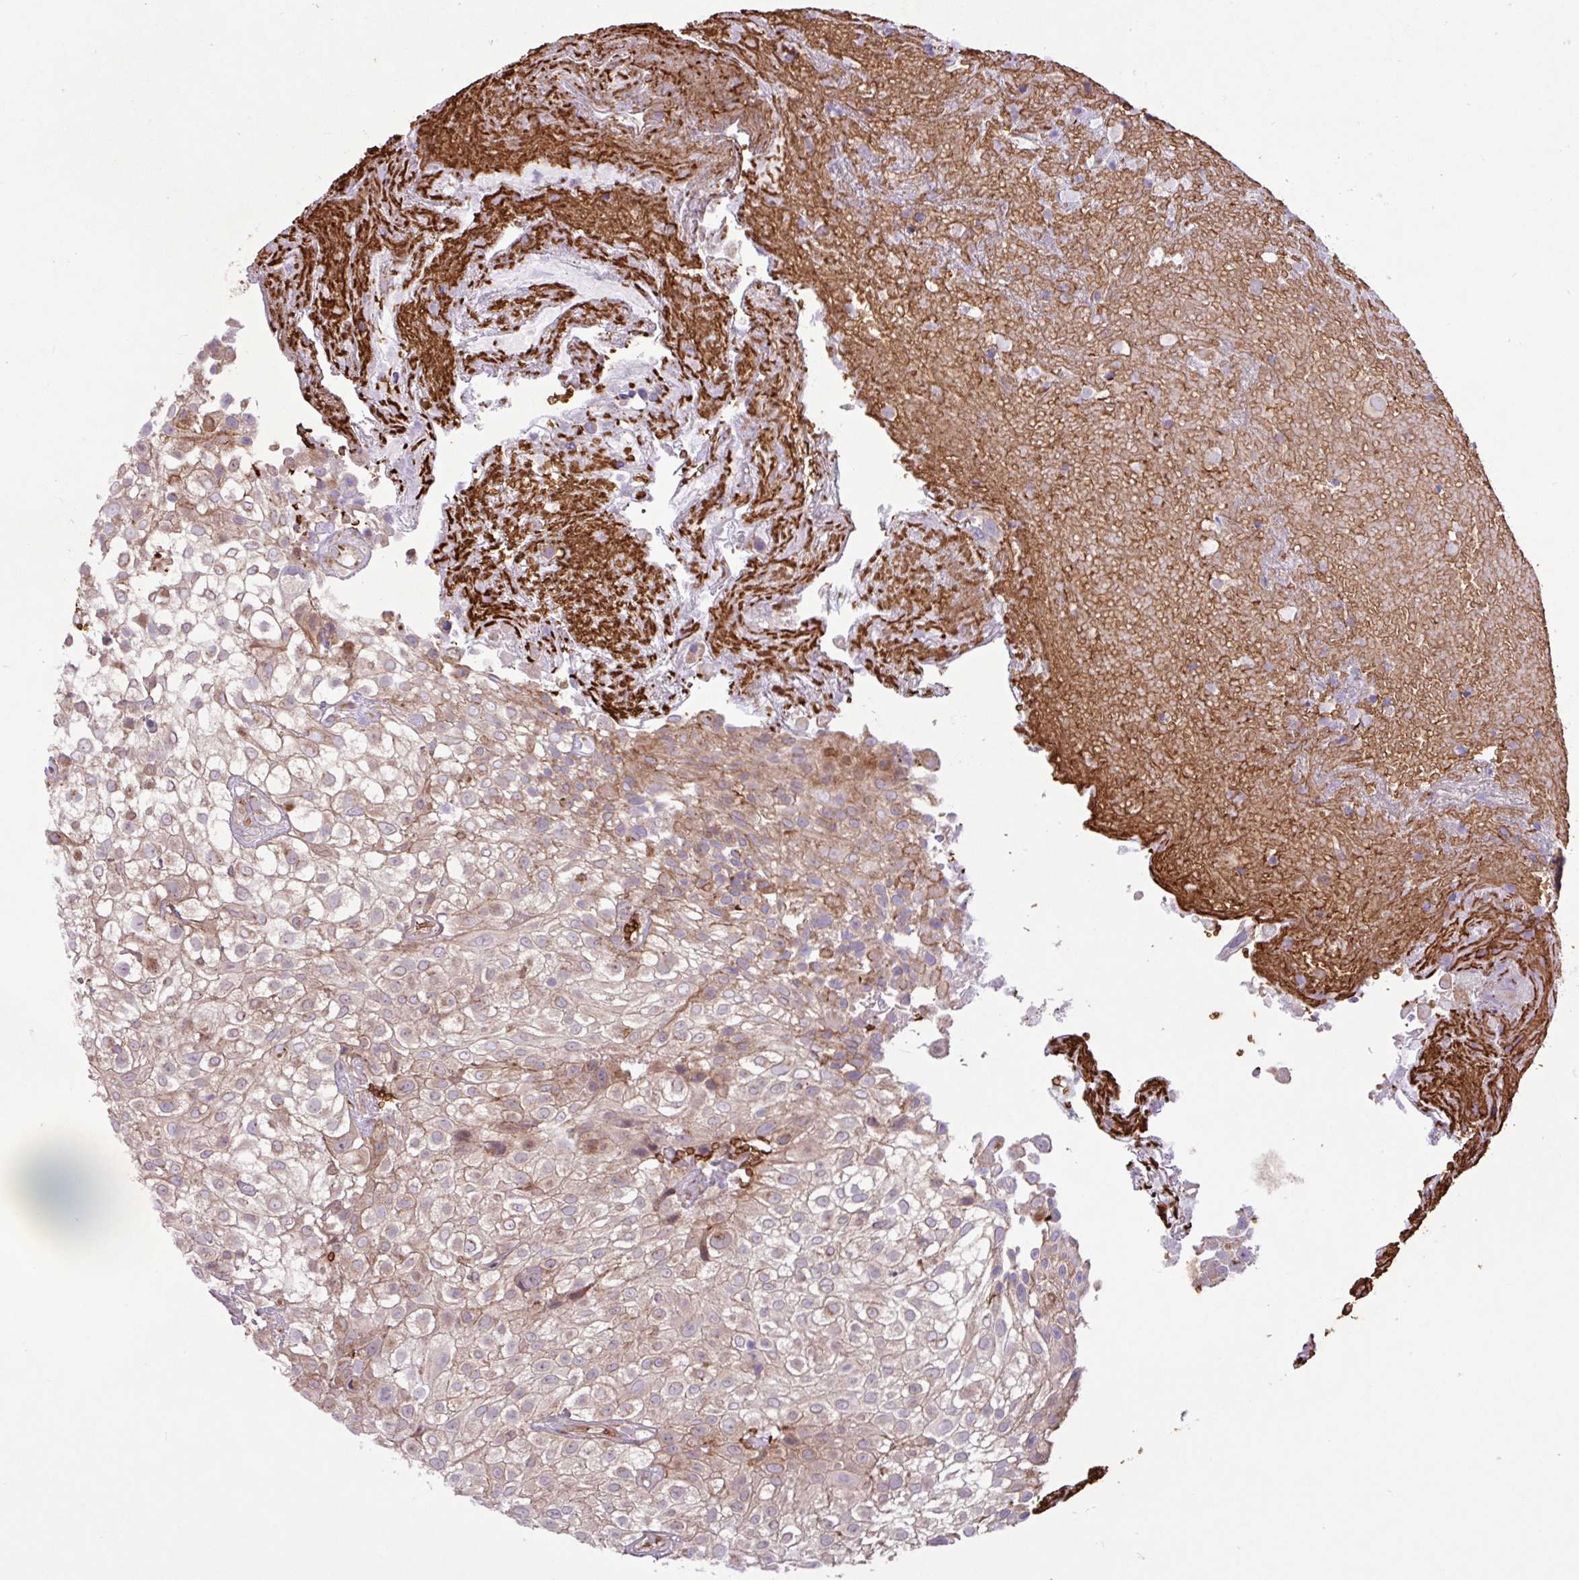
{"staining": {"intensity": "weak", "quantity": "25%-75%", "location": "cytoplasmic/membranous"}, "tissue": "urothelial cancer", "cell_type": "Tumor cells", "image_type": "cancer", "snomed": [{"axis": "morphology", "description": "Urothelial carcinoma, High grade"}, {"axis": "topography", "description": "Urinary bladder"}], "caption": "Immunohistochemical staining of urothelial cancer shows low levels of weak cytoplasmic/membranous staining in about 25%-75% of tumor cells. The protein is stained brown, and the nuclei are stained in blue (DAB (3,3'-diaminobenzidine) IHC with brightfield microscopy, high magnification).", "gene": "RAD21L1", "patient": {"sex": "male", "age": 56}}